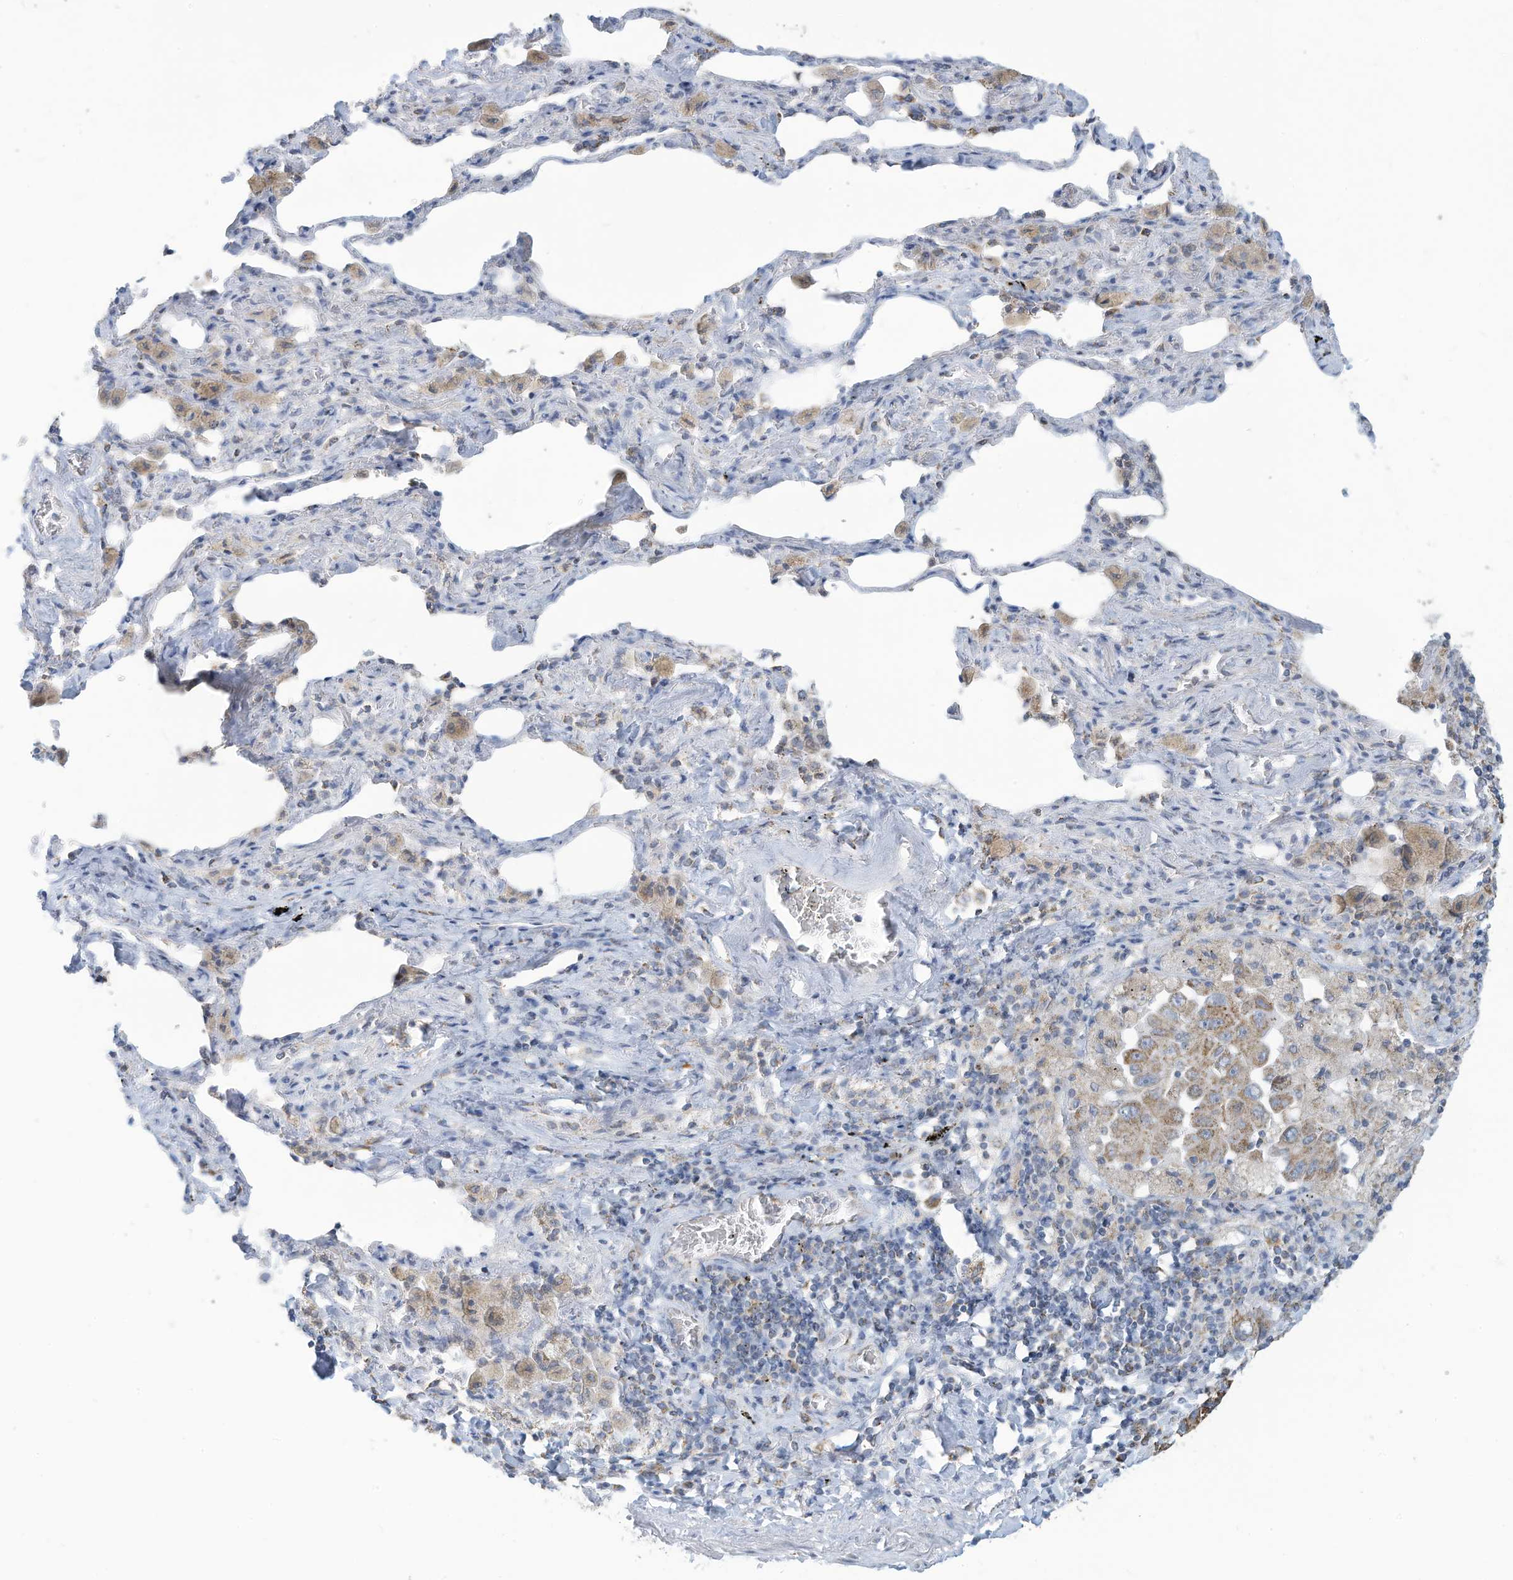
{"staining": {"intensity": "moderate", "quantity": "25%-75%", "location": "cytoplasmic/membranous"}, "tissue": "lung cancer", "cell_type": "Tumor cells", "image_type": "cancer", "snomed": [{"axis": "morphology", "description": "Adenocarcinoma, NOS"}, {"axis": "topography", "description": "Lung"}], "caption": "Lung cancer was stained to show a protein in brown. There is medium levels of moderate cytoplasmic/membranous positivity in about 25%-75% of tumor cells. (Stains: DAB in brown, nuclei in blue, Microscopy: brightfield microscopy at high magnification).", "gene": "NLN", "patient": {"sex": "female", "age": 51}}